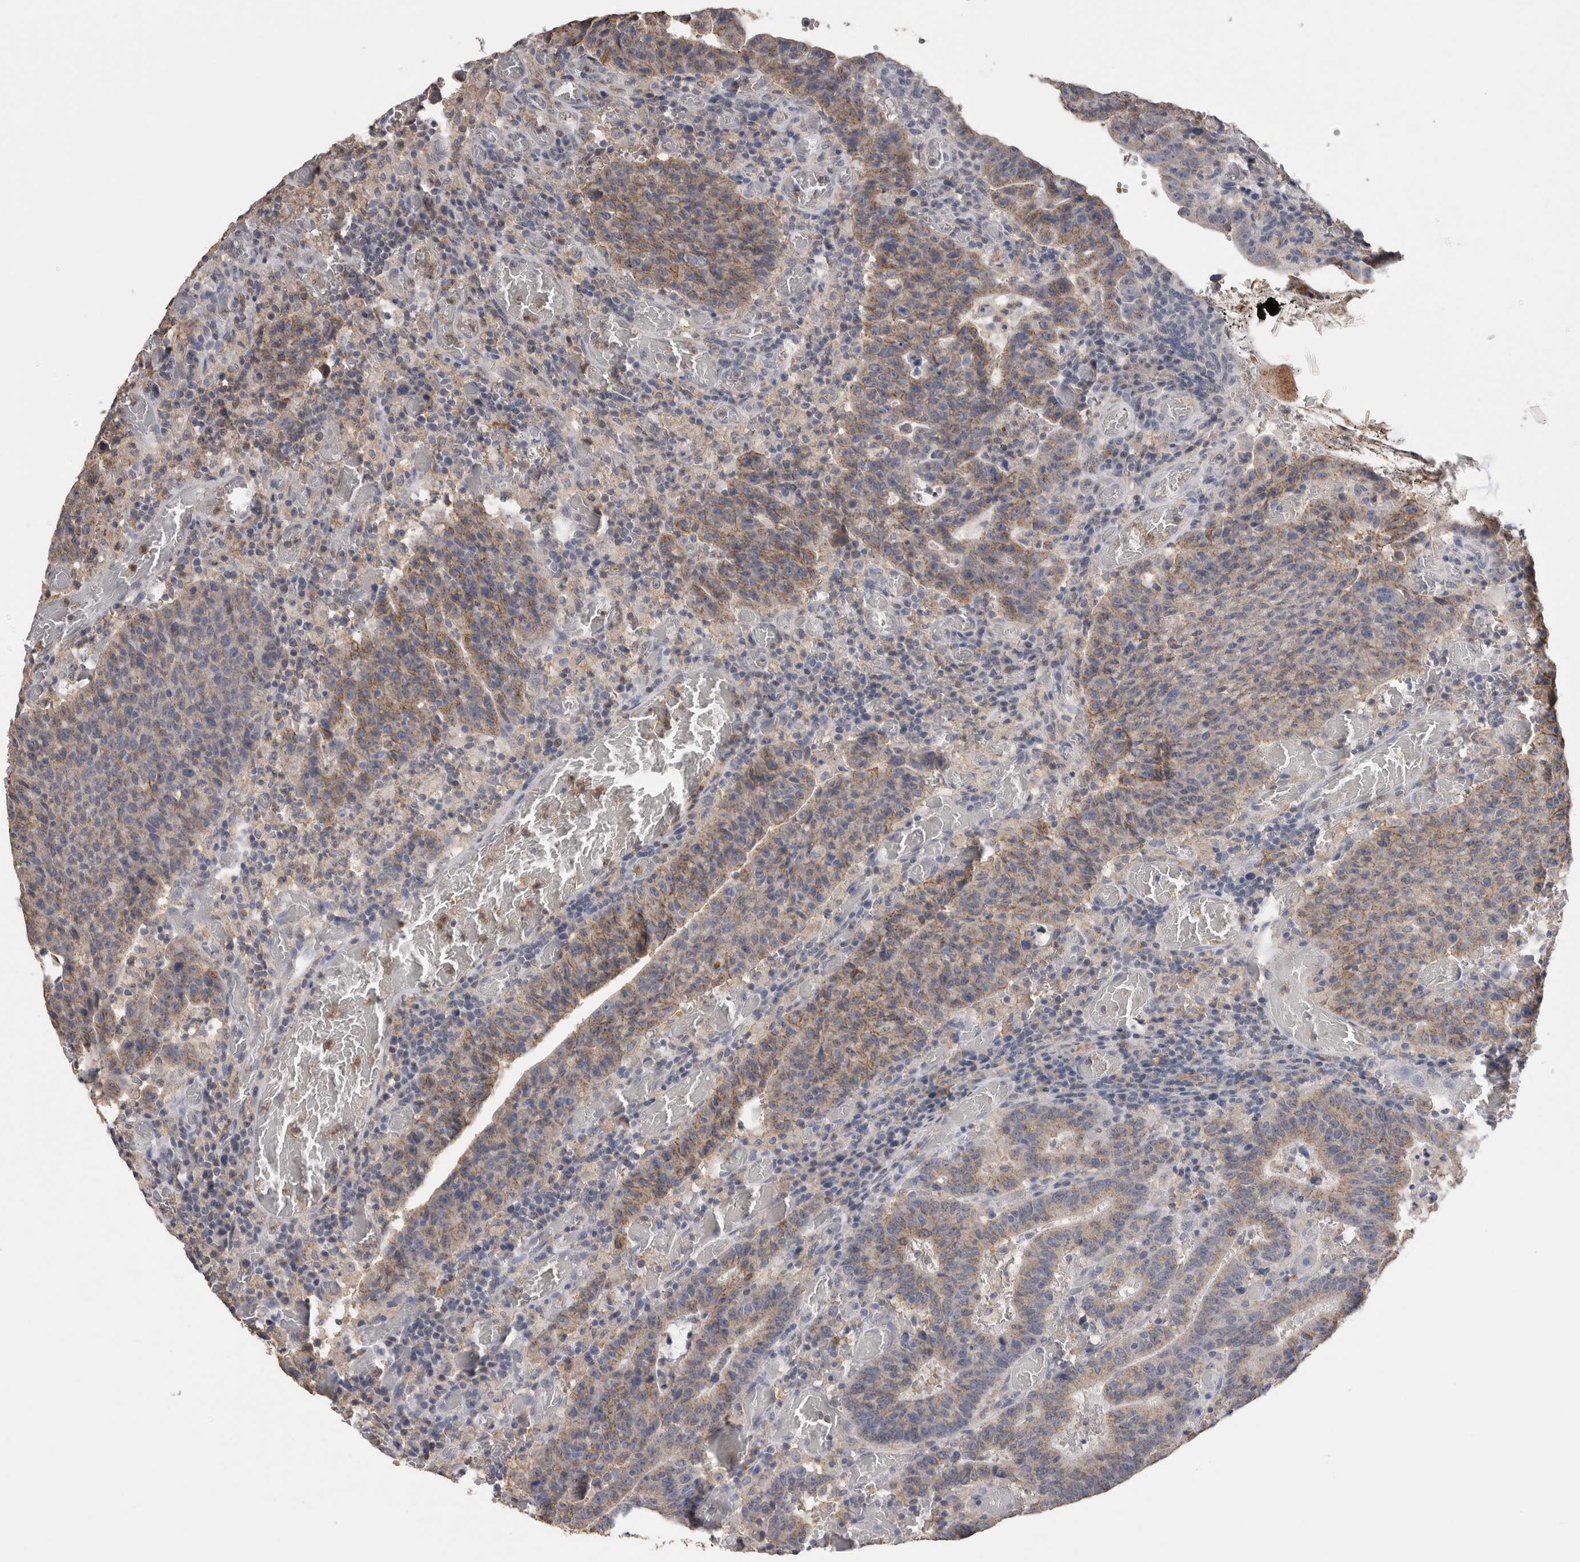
{"staining": {"intensity": "moderate", "quantity": "25%-75%", "location": "cytoplasmic/membranous"}, "tissue": "colorectal cancer", "cell_type": "Tumor cells", "image_type": "cancer", "snomed": [{"axis": "morphology", "description": "Adenocarcinoma, NOS"}, {"axis": "topography", "description": "Colon"}], "caption": "Colorectal cancer stained for a protein (brown) exhibits moderate cytoplasmic/membranous positive positivity in approximately 25%-75% of tumor cells.", "gene": "CNTFR", "patient": {"sex": "female", "age": 75}}